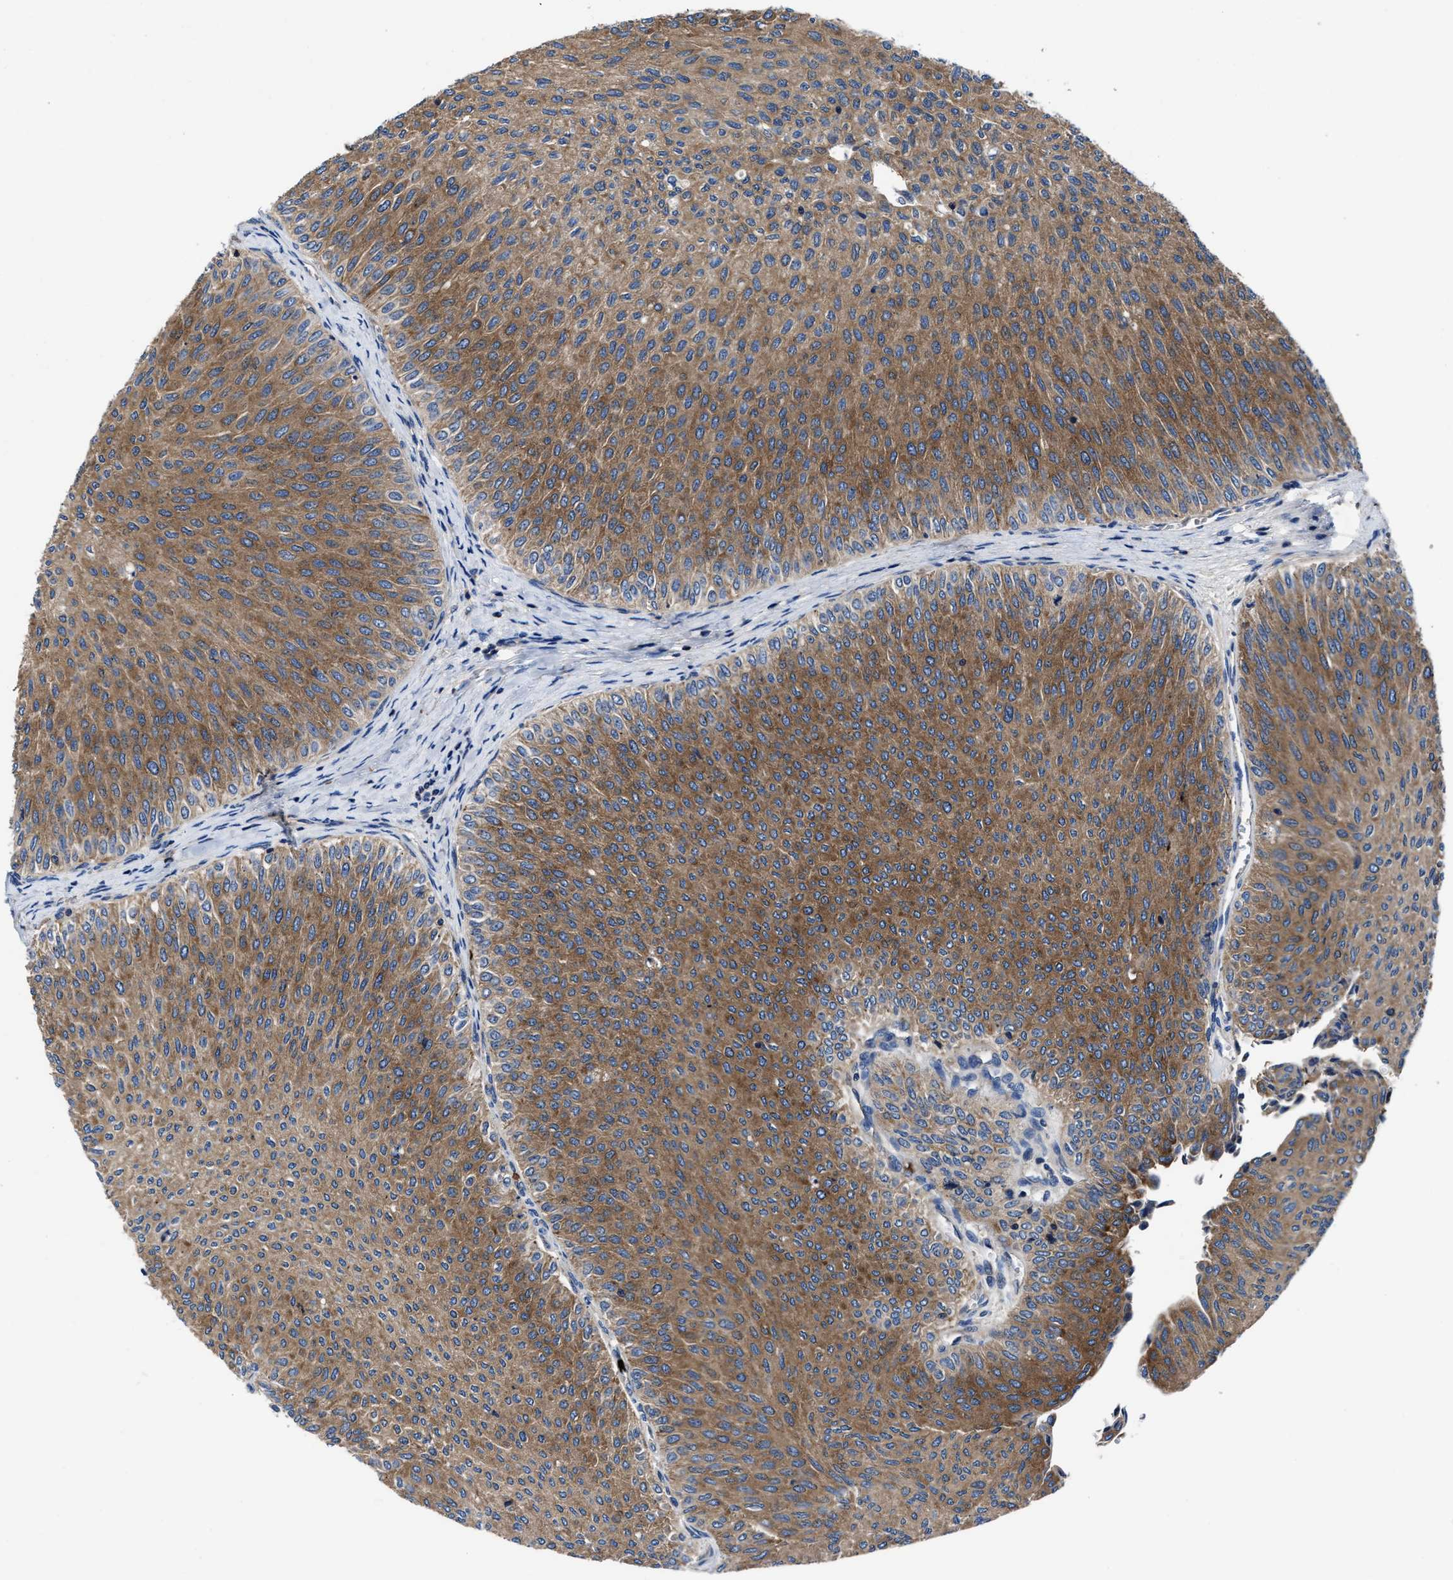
{"staining": {"intensity": "moderate", "quantity": ">75%", "location": "cytoplasmic/membranous"}, "tissue": "urothelial cancer", "cell_type": "Tumor cells", "image_type": "cancer", "snomed": [{"axis": "morphology", "description": "Urothelial carcinoma, Low grade"}, {"axis": "topography", "description": "Urinary bladder"}], "caption": "Human urothelial carcinoma (low-grade) stained with a brown dye displays moderate cytoplasmic/membranous positive staining in approximately >75% of tumor cells.", "gene": "PHLPP1", "patient": {"sex": "male", "age": 78}}